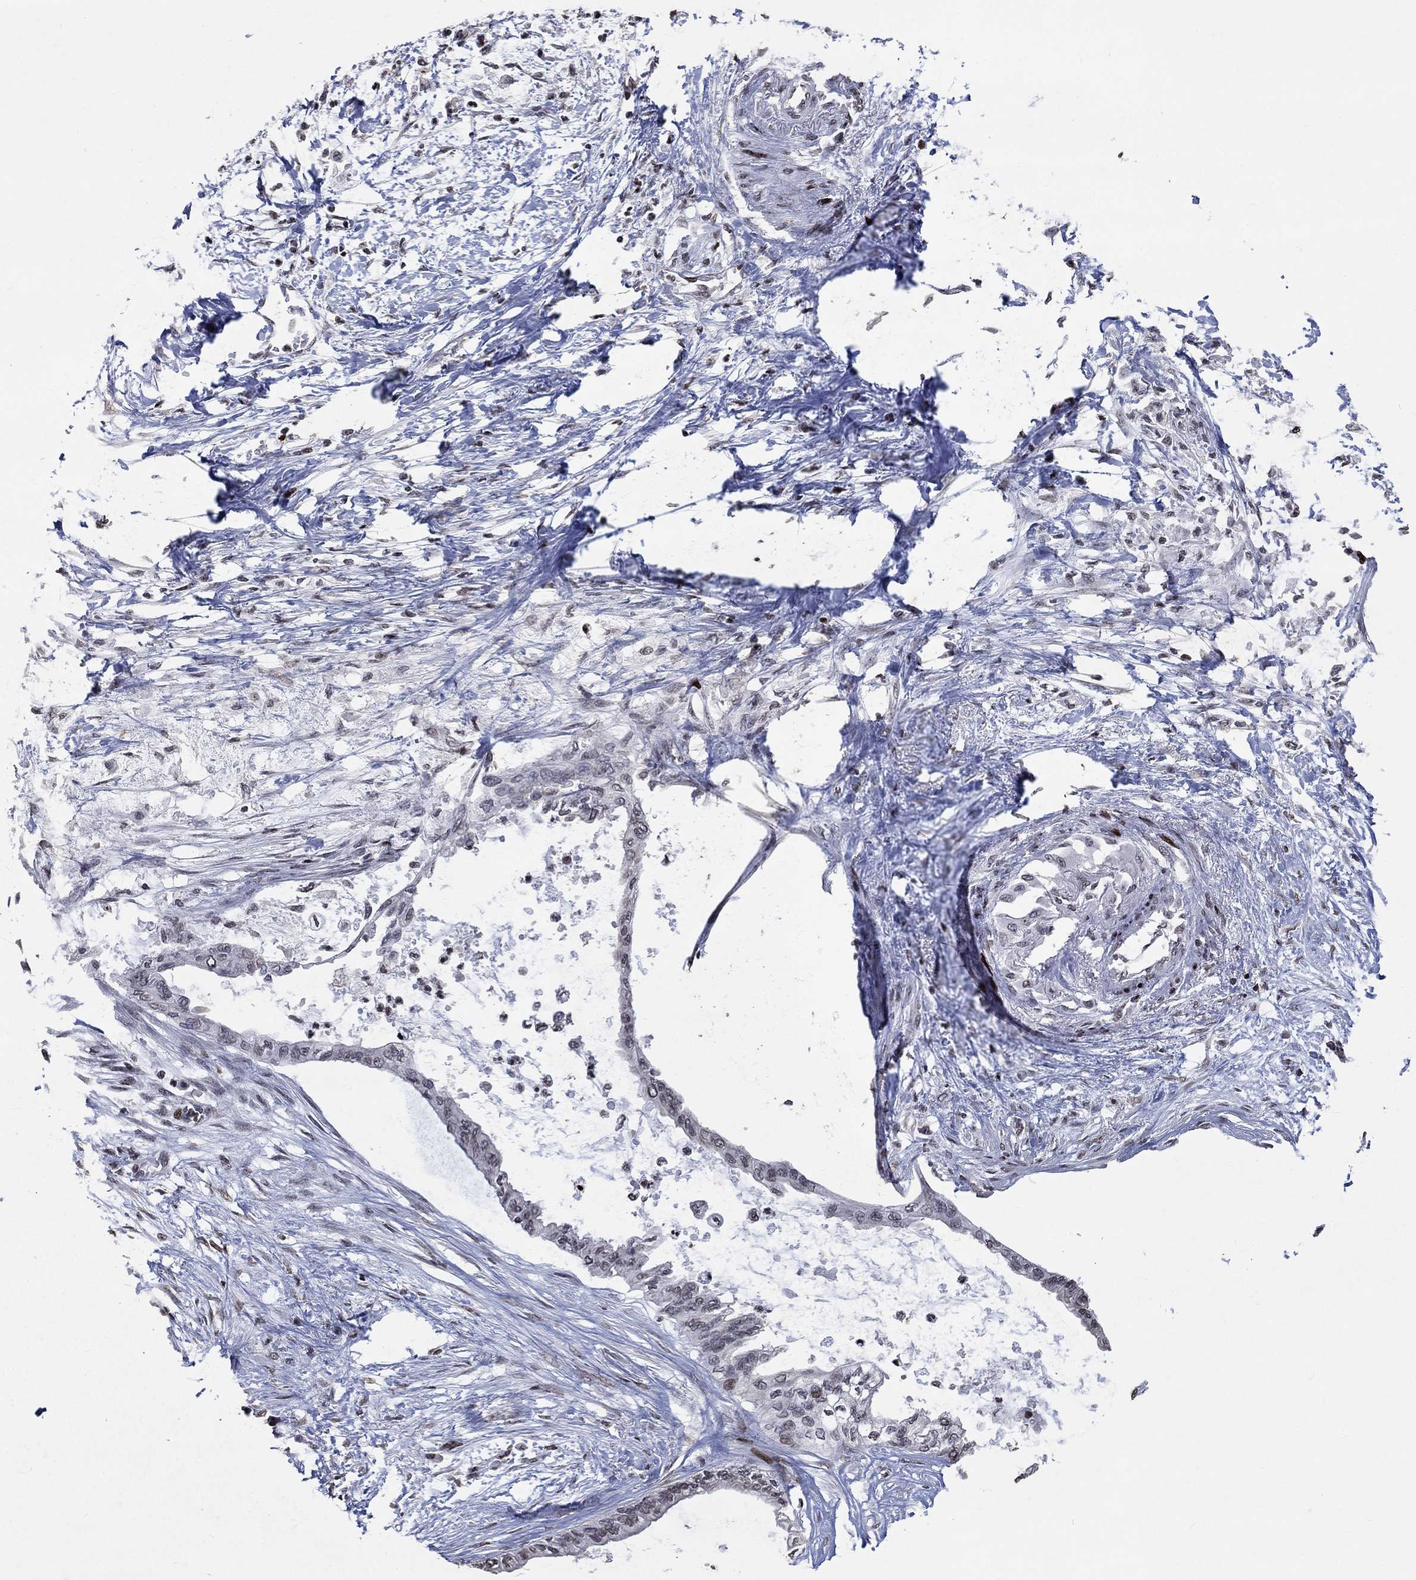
{"staining": {"intensity": "negative", "quantity": "none", "location": "none"}, "tissue": "pancreatic cancer", "cell_type": "Tumor cells", "image_type": "cancer", "snomed": [{"axis": "morphology", "description": "Normal tissue, NOS"}, {"axis": "morphology", "description": "Adenocarcinoma, NOS"}, {"axis": "topography", "description": "Pancreas"}, {"axis": "topography", "description": "Duodenum"}], "caption": "Image shows no significant protein expression in tumor cells of pancreatic adenocarcinoma. (Brightfield microscopy of DAB (3,3'-diaminobenzidine) immunohistochemistry (IHC) at high magnification).", "gene": "SRSF3", "patient": {"sex": "female", "age": 60}}